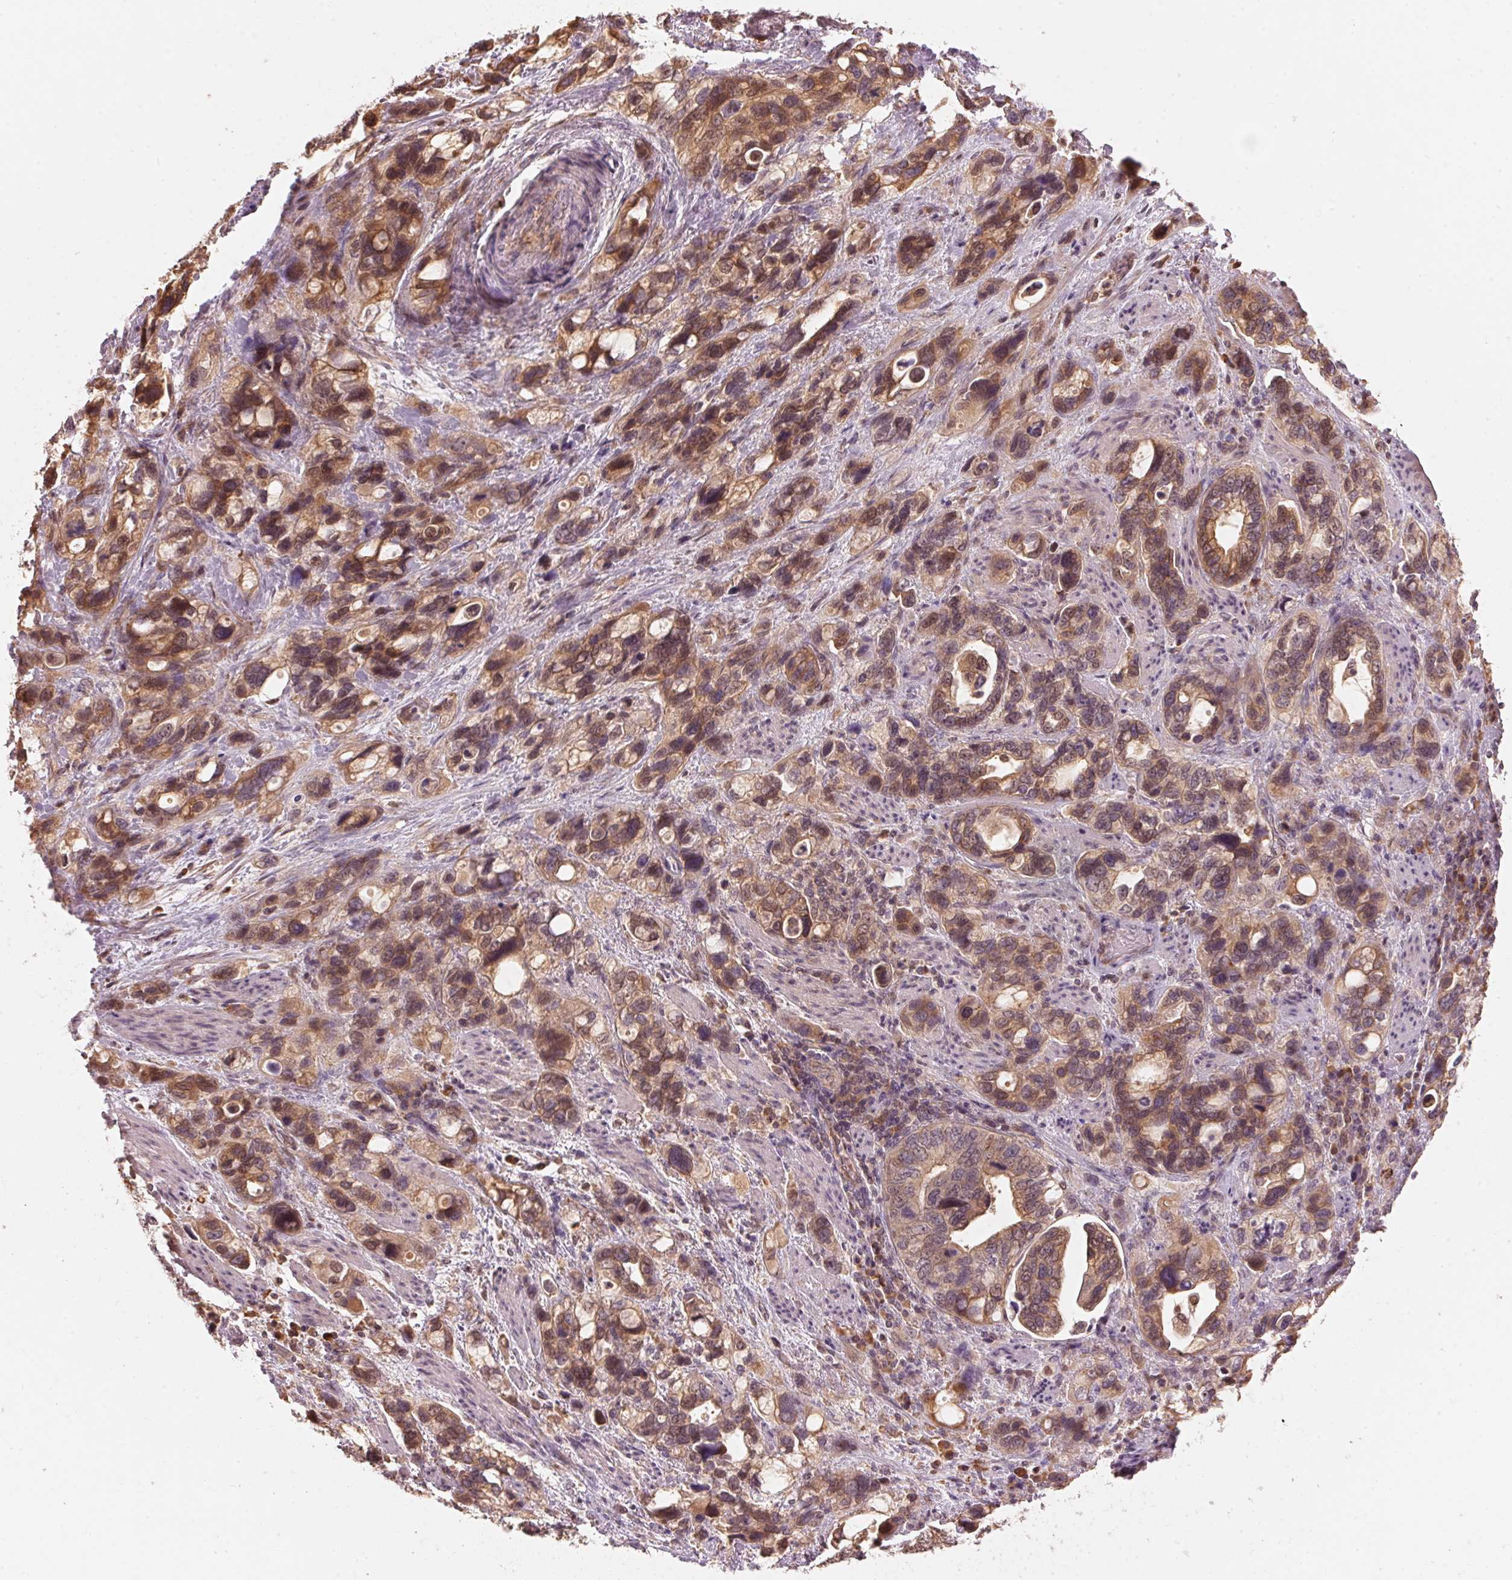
{"staining": {"intensity": "weak", "quantity": ">75%", "location": "cytoplasmic/membranous,nuclear"}, "tissue": "stomach cancer", "cell_type": "Tumor cells", "image_type": "cancer", "snomed": [{"axis": "morphology", "description": "Adenocarcinoma, NOS"}, {"axis": "topography", "description": "Stomach, upper"}], "caption": "IHC of stomach cancer (adenocarcinoma) reveals low levels of weak cytoplasmic/membranous and nuclear staining in about >75% of tumor cells.", "gene": "PRKN", "patient": {"sex": "female", "age": 81}}